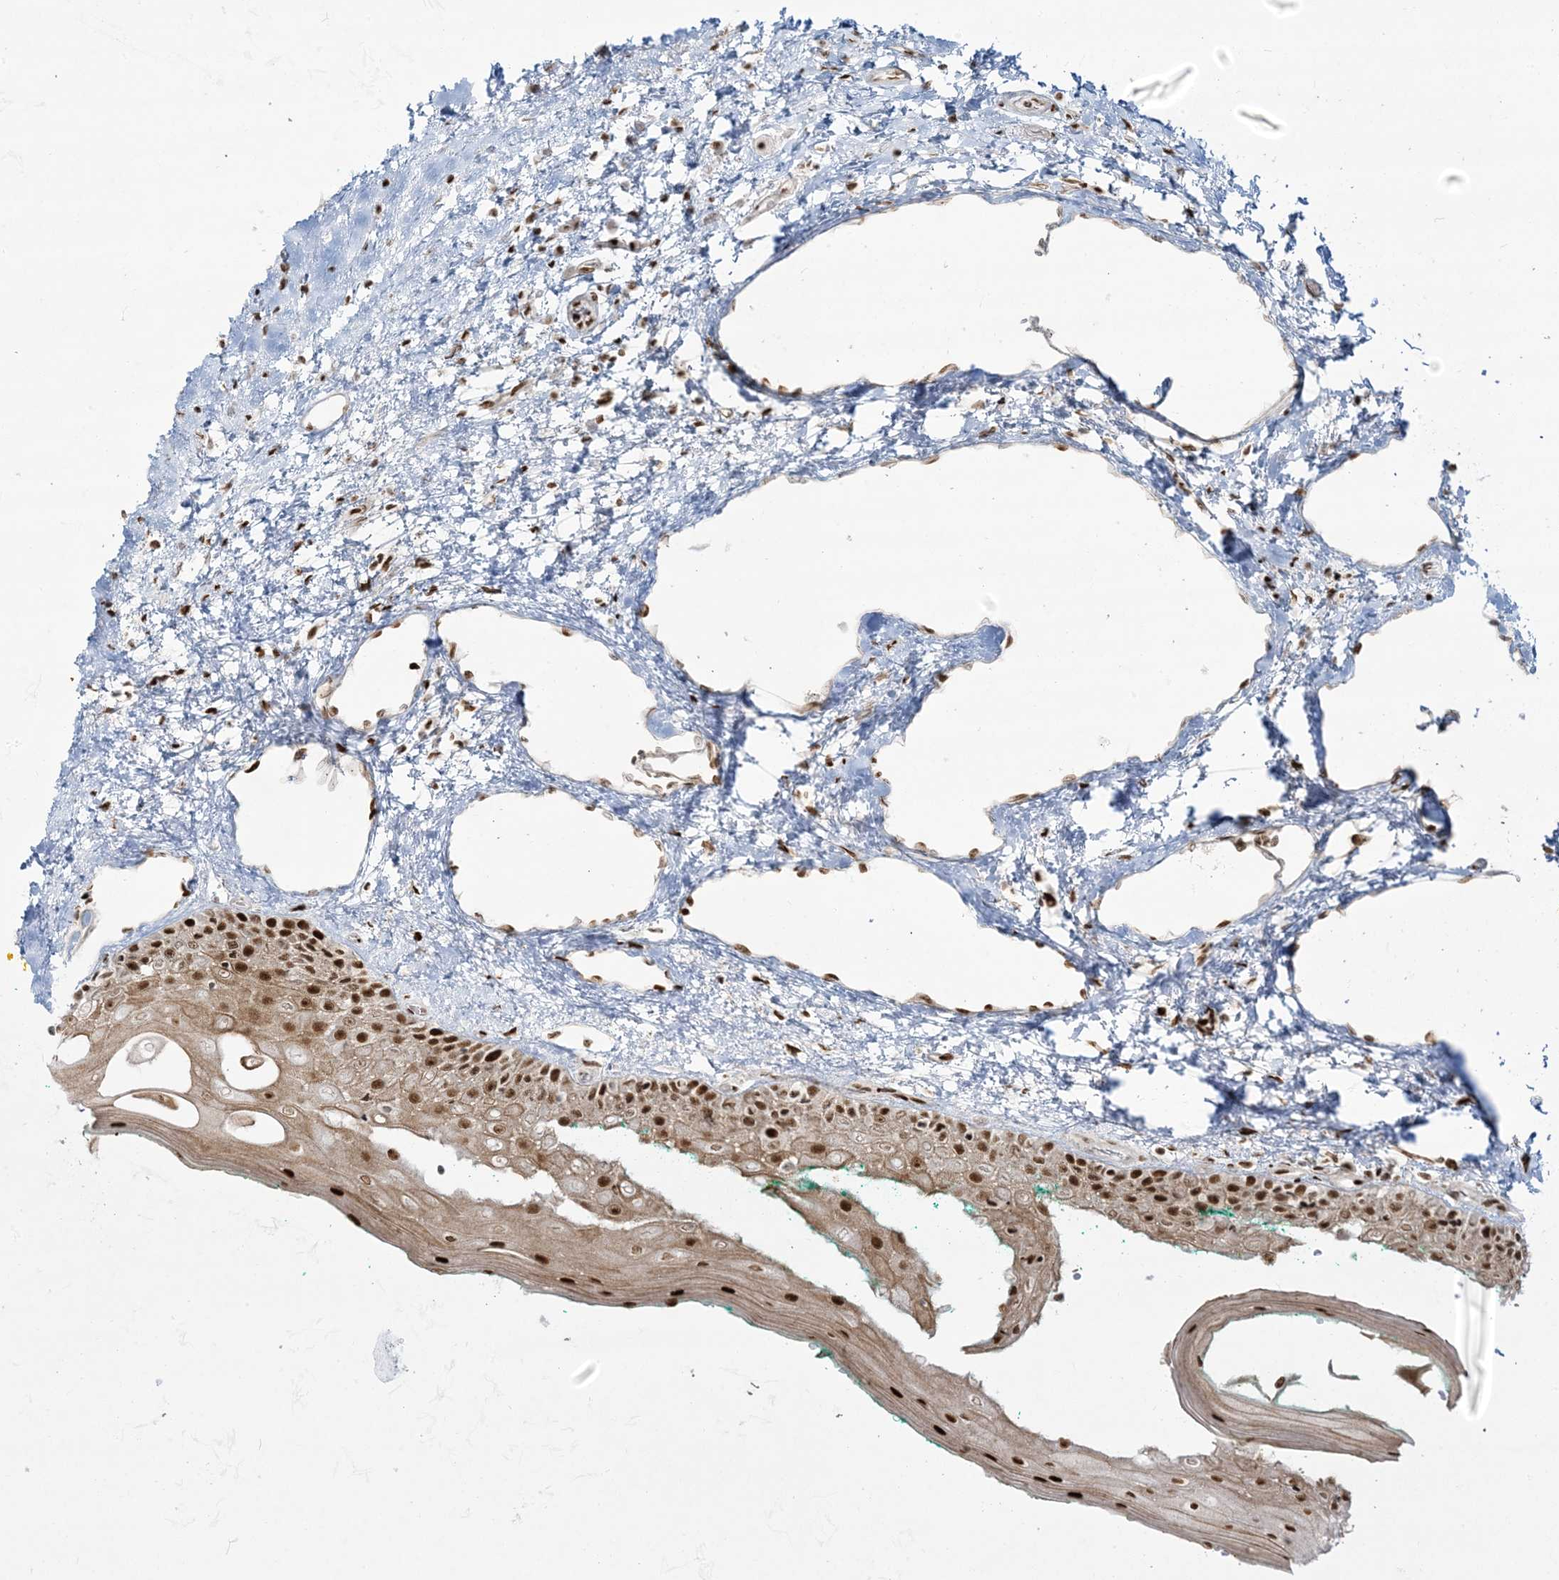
{"staining": {"intensity": "strong", "quantity": ">75%", "location": "cytoplasmic/membranous,nuclear"}, "tissue": "oral mucosa", "cell_type": "Squamous epithelial cells", "image_type": "normal", "snomed": [{"axis": "morphology", "description": "Normal tissue, NOS"}, {"axis": "topography", "description": "Oral tissue"}], "caption": "This histopathology image reveals immunohistochemistry staining of normal human oral mucosa, with high strong cytoplasmic/membranous,nuclear expression in about >75% of squamous epithelial cells.", "gene": "RBM10", "patient": {"sex": "female", "age": 70}}